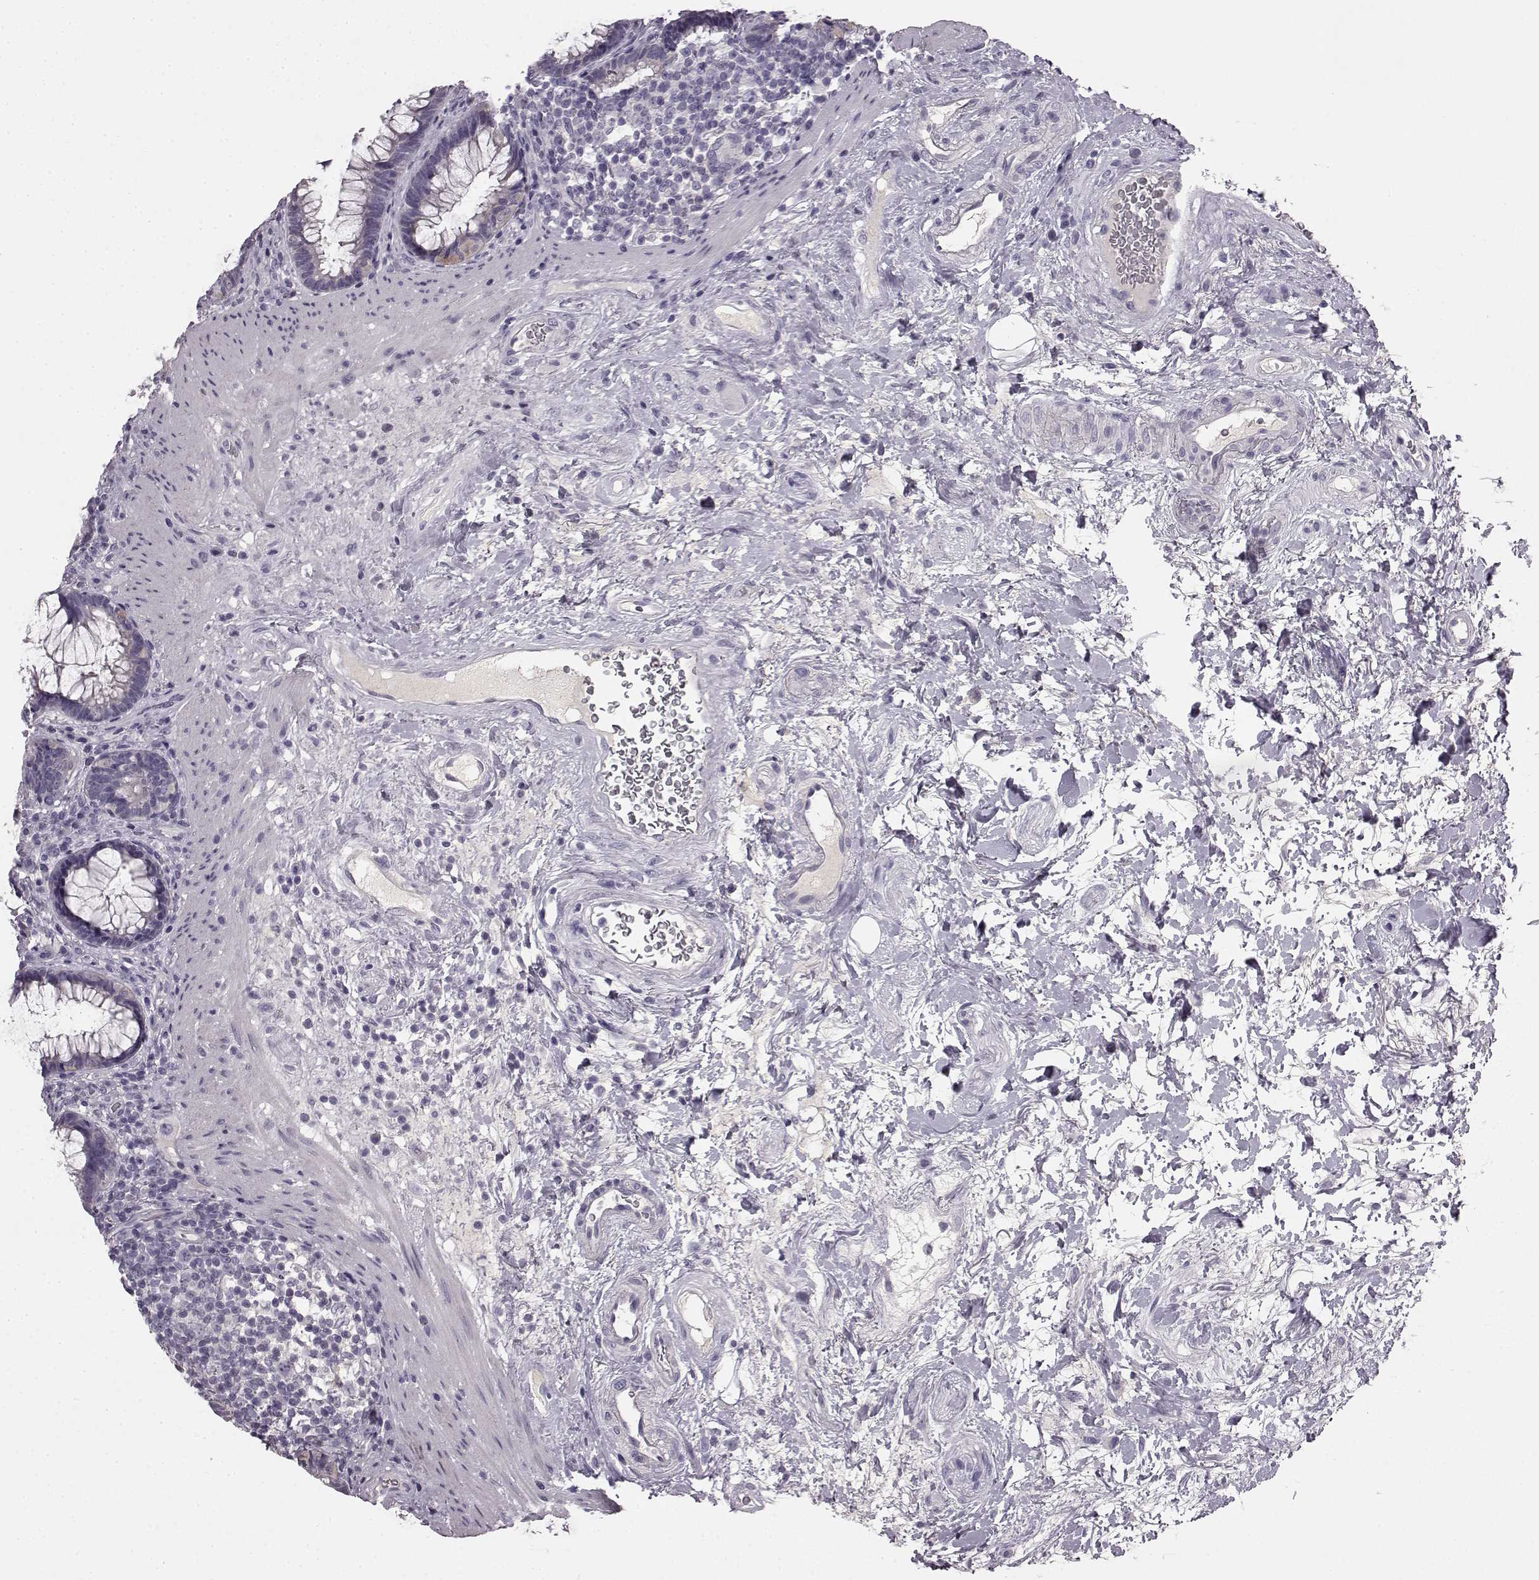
{"staining": {"intensity": "negative", "quantity": "none", "location": "none"}, "tissue": "rectum", "cell_type": "Glandular cells", "image_type": "normal", "snomed": [{"axis": "morphology", "description": "Normal tissue, NOS"}, {"axis": "topography", "description": "Rectum"}], "caption": "IHC of benign rectum reveals no positivity in glandular cells. The staining is performed using DAB (3,3'-diaminobenzidine) brown chromogen with nuclei counter-stained in using hematoxylin.", "gene": "KRT81", "patient": {"sex": "male", "age": 72}}